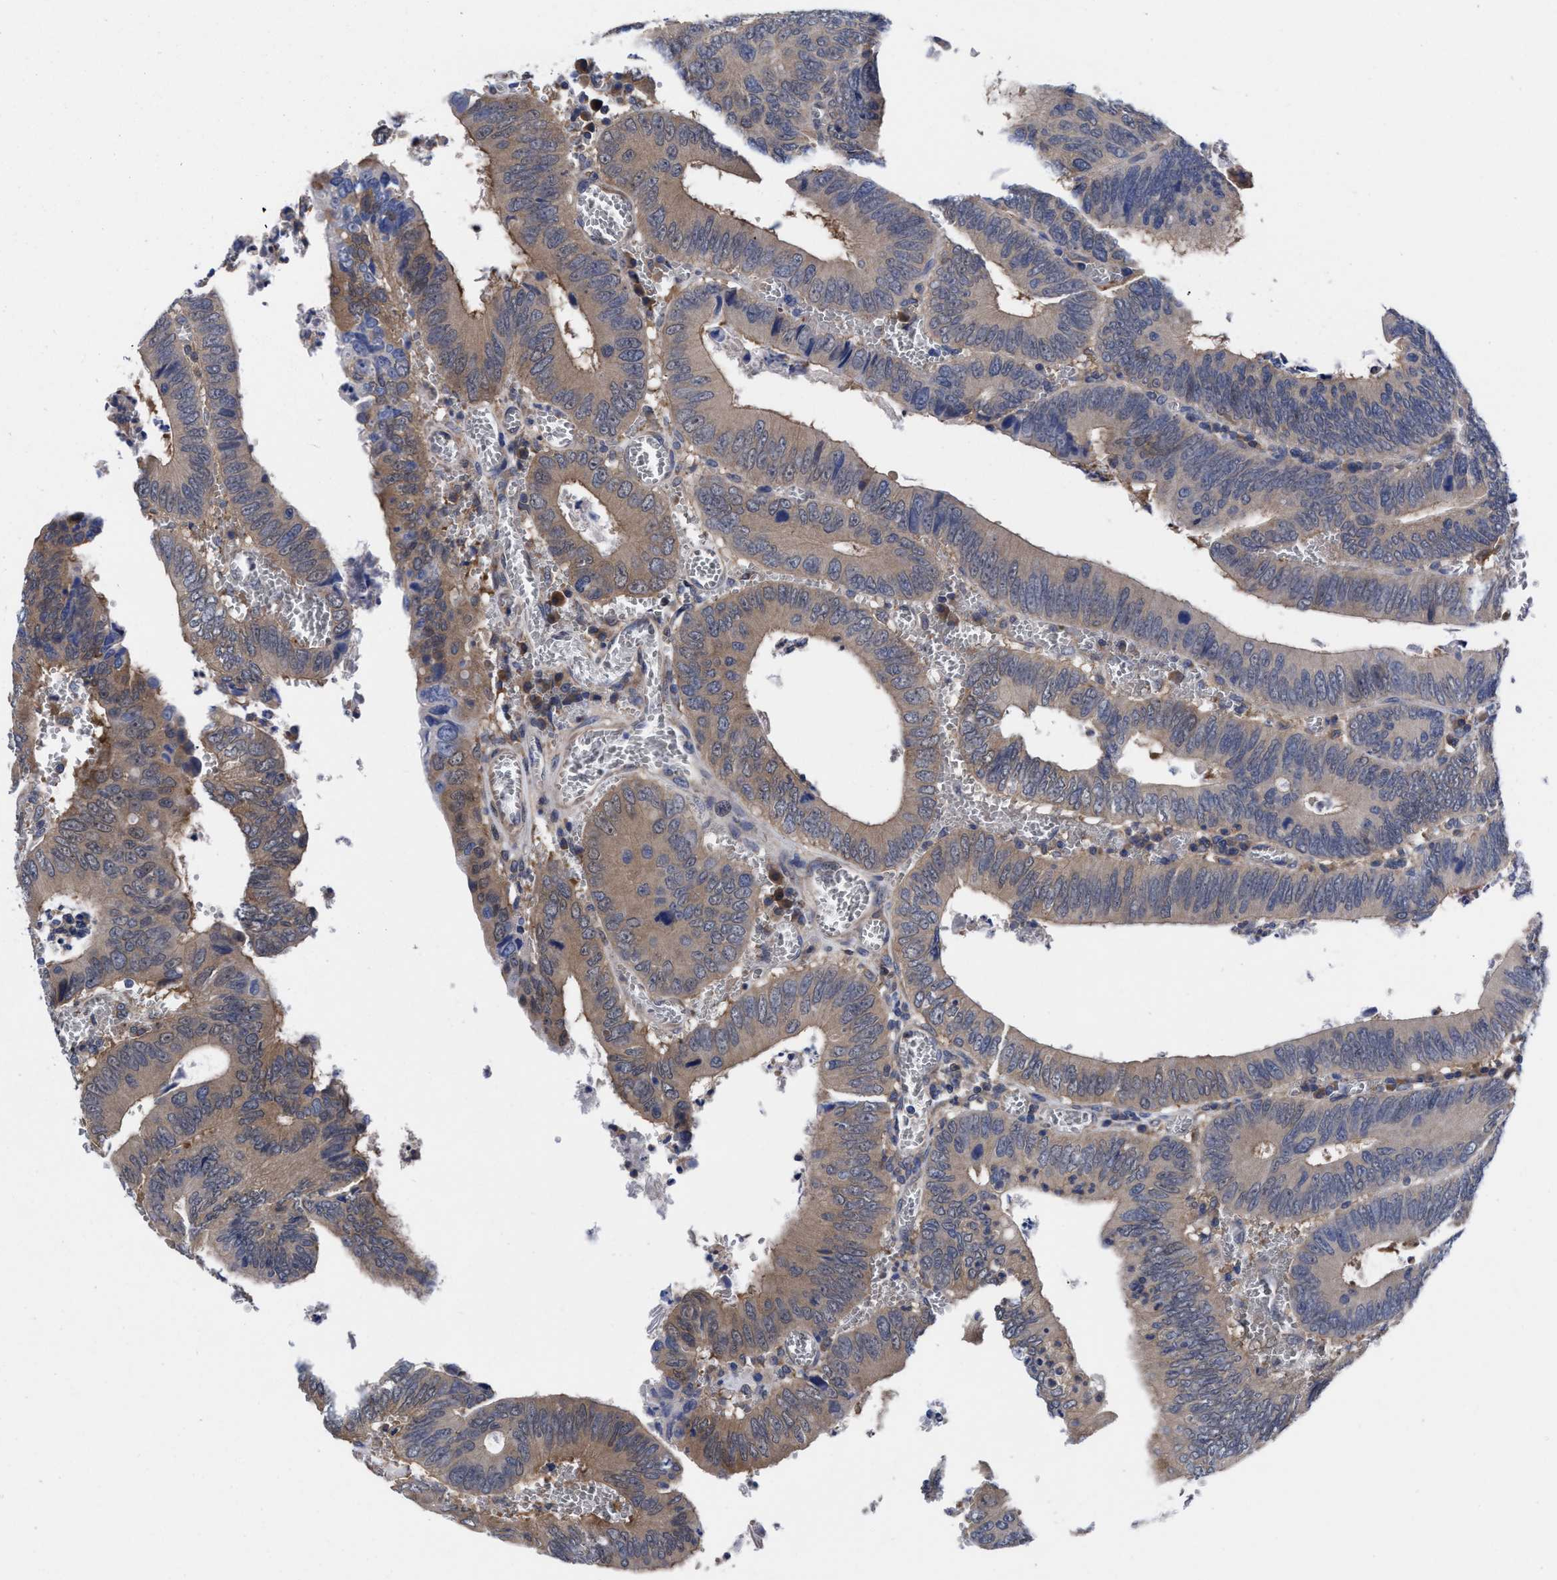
{"staining": {"intensity": "weak", "quantity": ">75%", "location": "cytoplasmic/membranous"}, "tissue": "colorectal cancer", "cell_type": "Tumor cells", "image_type": "cancer", "snomed": [{"axis": "morphology", "description": "Inflammation, NOS"}, {"axis": "morphology", "description": "Adenocarcinoma, NOS"}, {"axis": "topography", "description": "Colon"}], "caption": "Immunohistochemistry (IHC) of colorectal cancer (adenocarcinoma) shows low levels of weak cytoplasmic/membranous staining in approximately >75% of tumor cells.", "gene": "TXNDC17", "patient": {"sex": "male", "age": 72}}